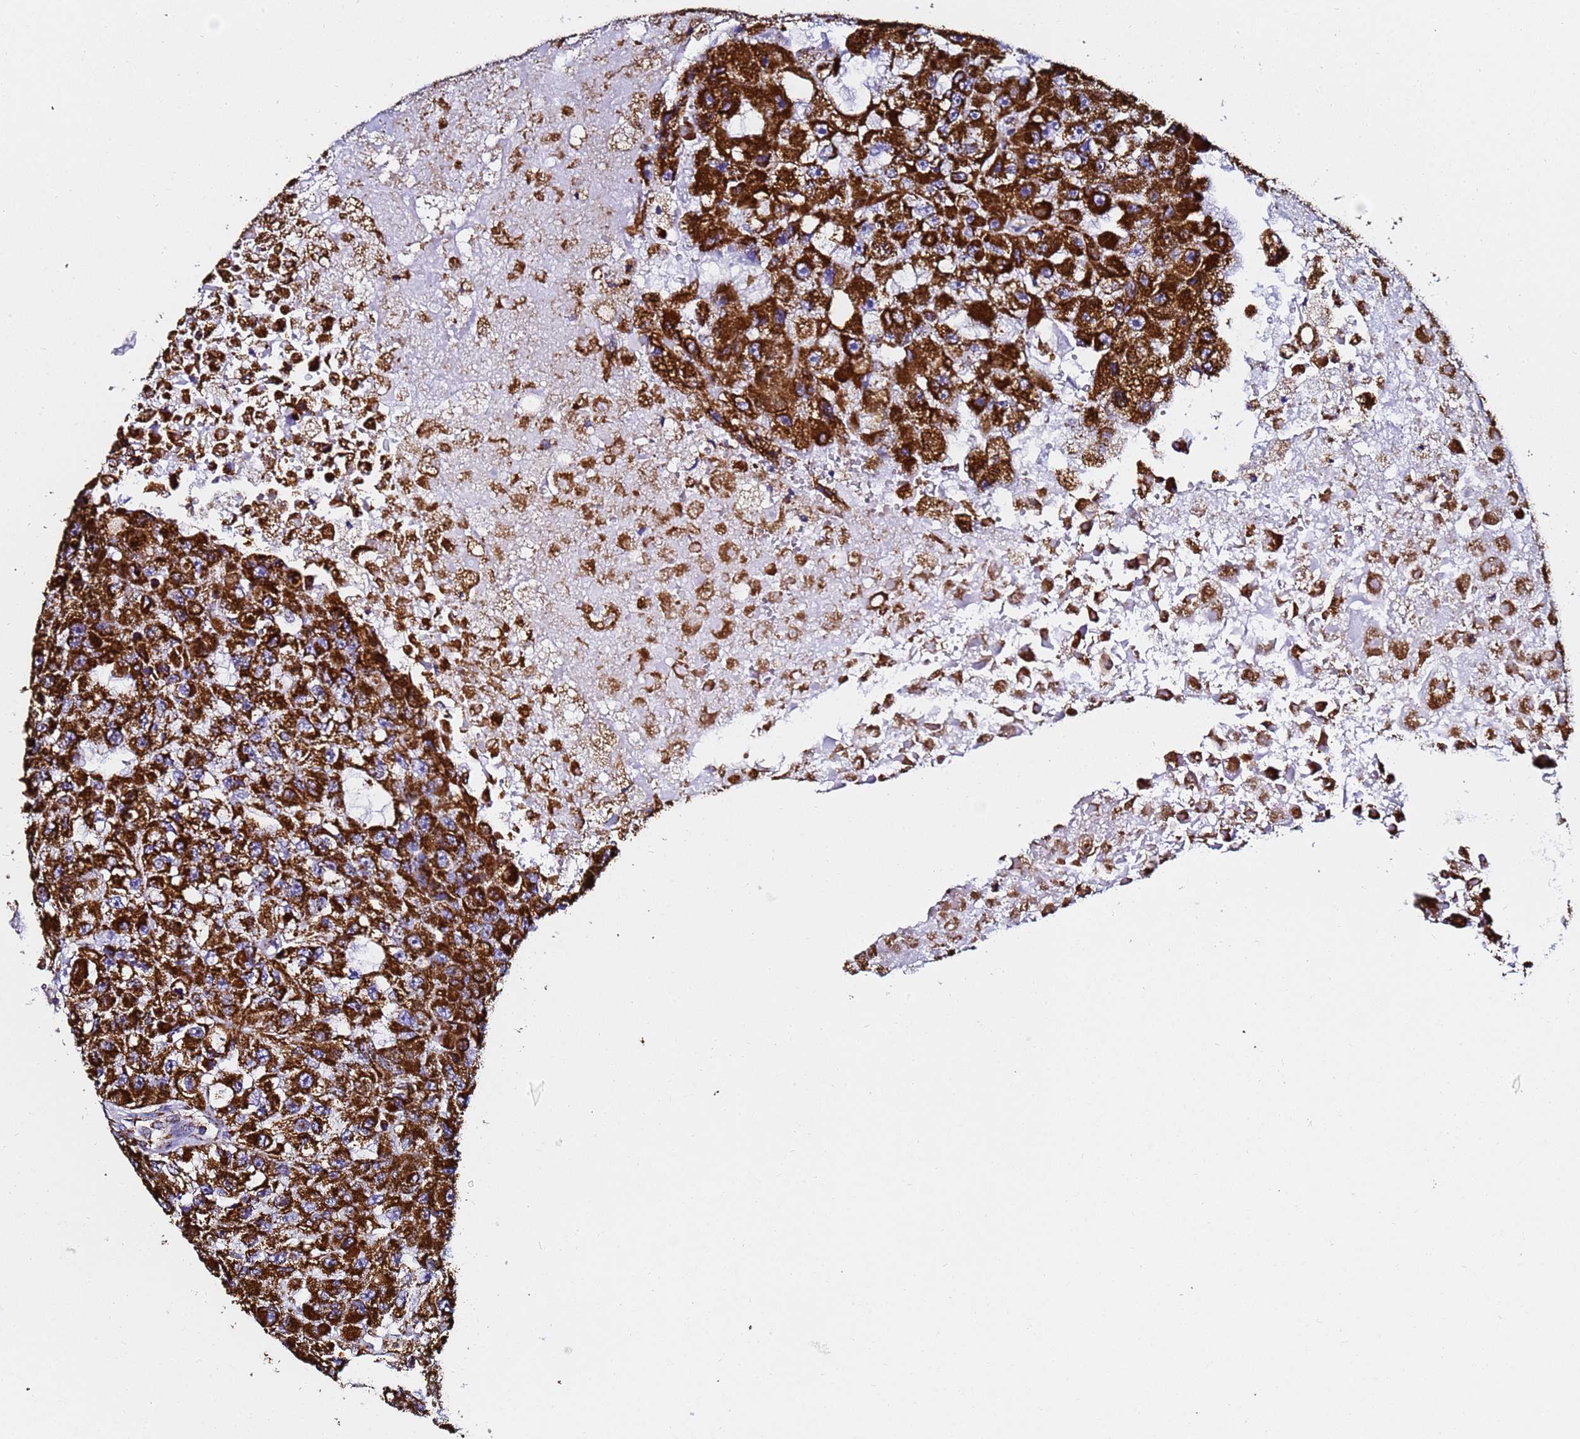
{"staining": {"intensity": "strong", "quantity": ">75%", "location": "cytoplasmic/membranous"}, "tissue": "renal cancer", "cell_type": "Tumor cells", "image_type": "cancer", "snomed": [{"axis": "morphology", "description": "Adenocarcinoma, NOS"}, {"axis": "topography", "description": "Kidney"}], "caption": "Immunohistochemical staining of human renal cancer reveals strong cytoplasmic/membranous protein staining in about >75% of tumor cells. The staining was performed using DAB (3,3'-diaminobenzidine), with brown indicating positive protein expression. Nuclei are stained blue with hematoxylin.", "gene": "PHB2", "patient": {"sex": "male", "age": 63}}